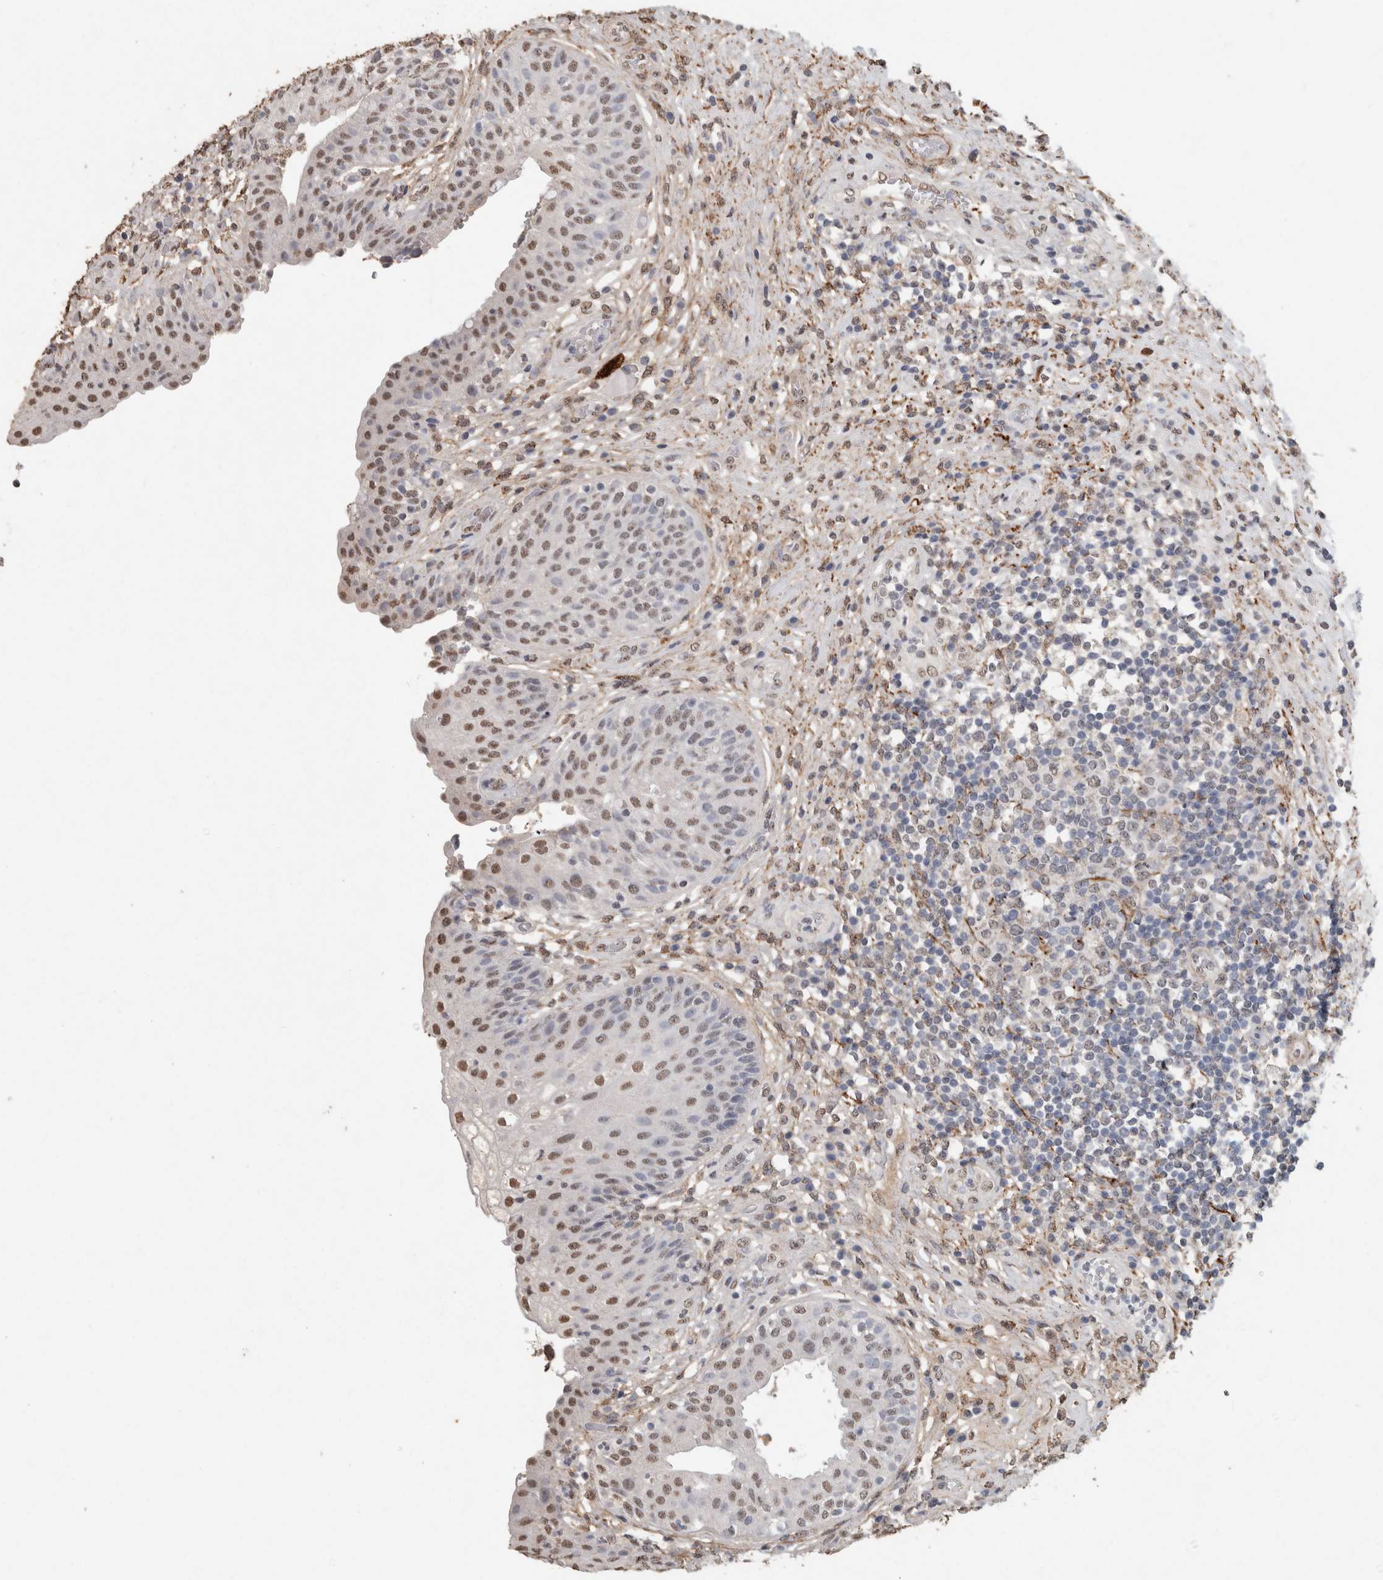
{"staining": {"intensity": "moderate", "quantity": ">75%", "location": "nuclear"}, "tissue": "urinary bladder", "cell_type": "Urothelial cells", "image_type": "normal", "snomed": [{"axis": "morphology", "description": "Normal tissue, NOS"}, {"axis": "topography", "description": "Urinary bladder"}], "caption": "High-magnification brightfield microscopy of normal urinary bladder stained with DAB (brown) and counterstained with hematoxylin (blue). urothelial cells exhibit moderate nuclear positivity is present in about>75% of cells.", "gene": "LTBP1", "patient": {"sex": "female", "age": 62}}